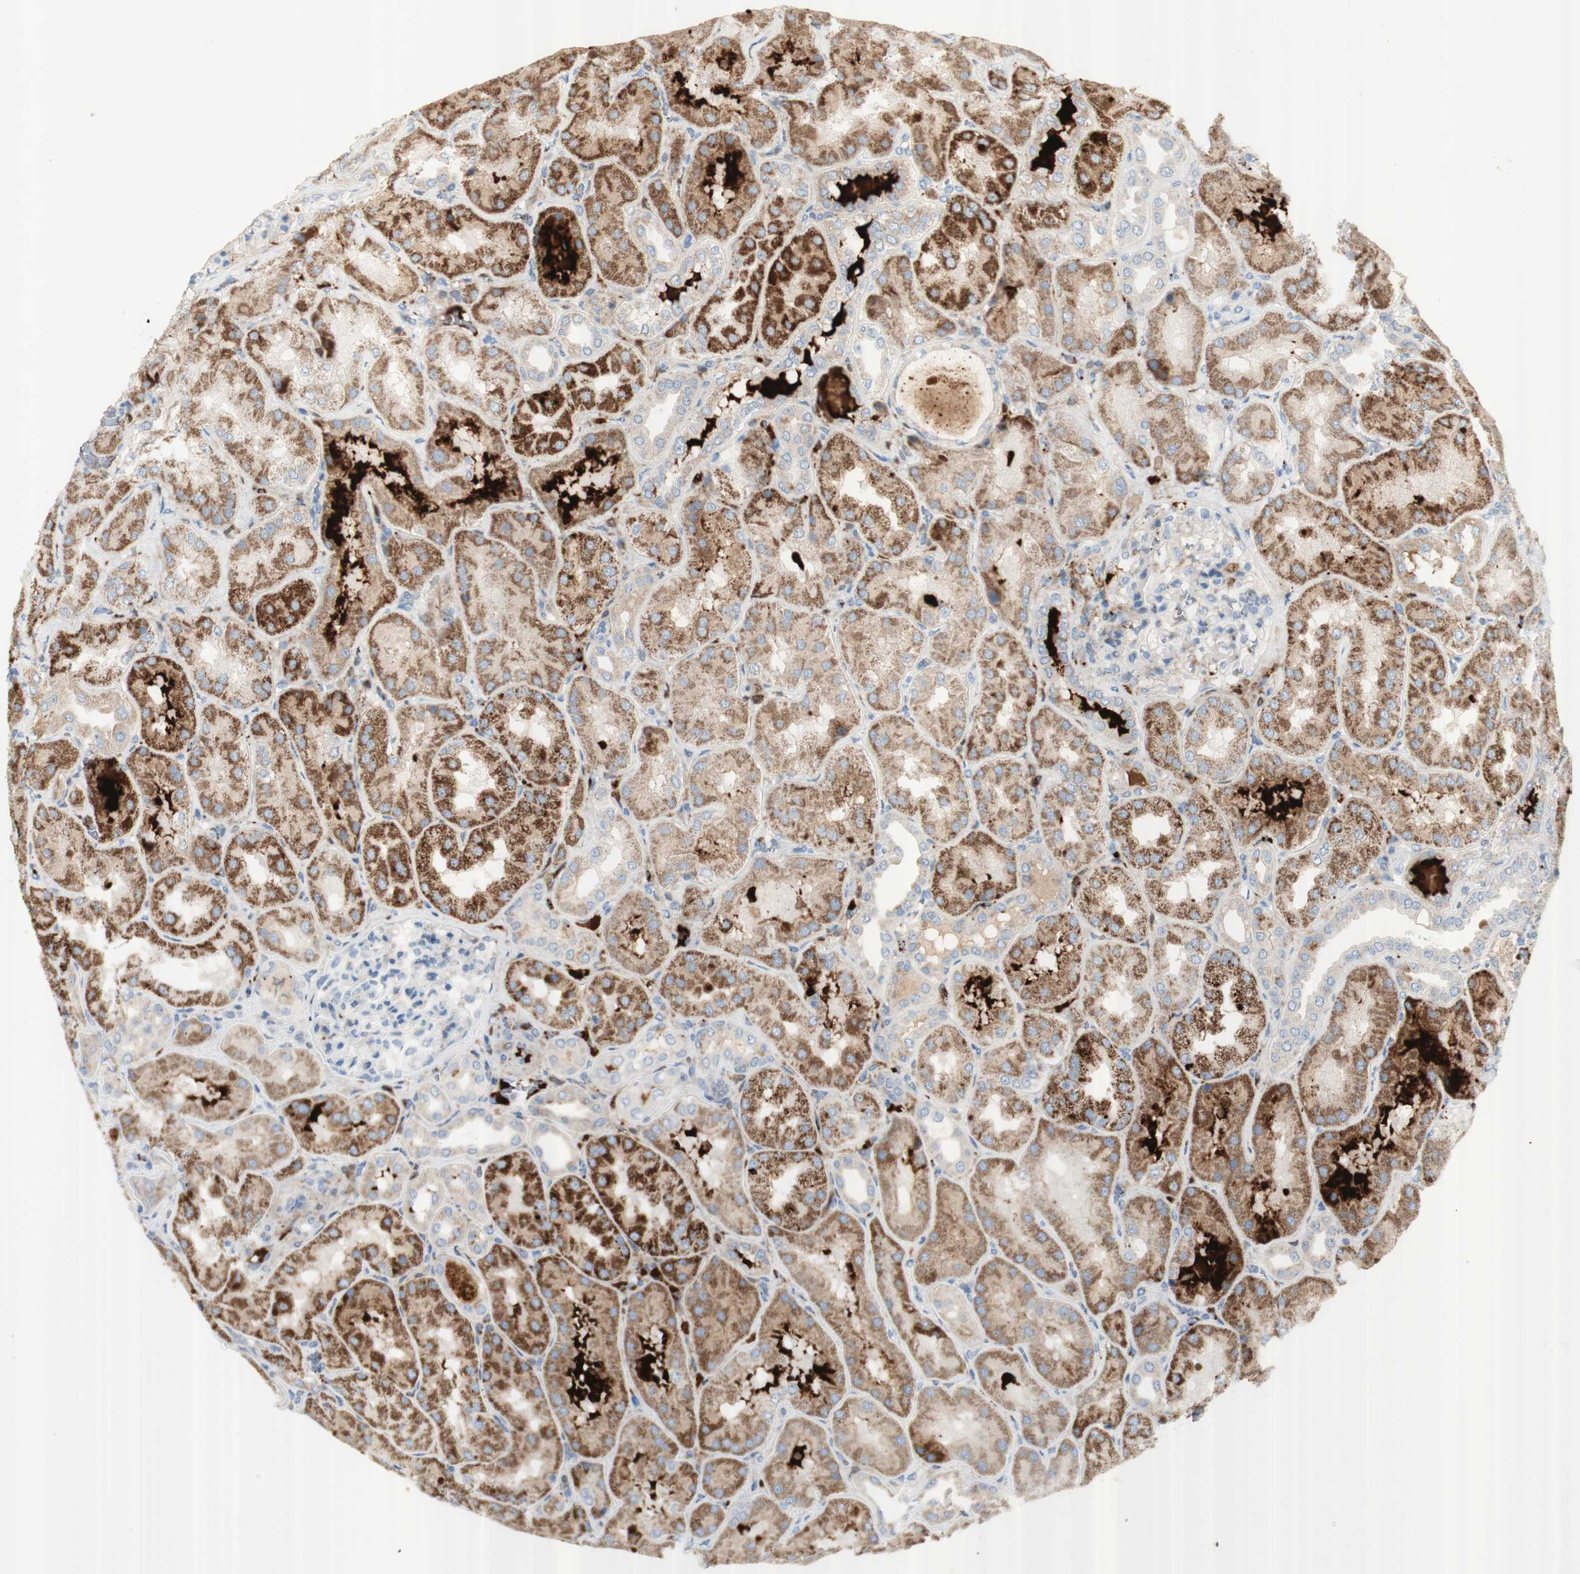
{"staining": {"intensity": "negative", "quantity": "none", "location": "none"}, "tissue": "kidney", "cell_type": "Cells in glomeruli", "image_type": "normal", "snomed": [{"axis": "morphology", "description": "Normal tissue, NOS"}, {"axis": "topography", "description": "Kidney"}], "caption": "High power microscopy image of an IHC photomicrograph of benign kidney, revealing no significant positivity in cells in glomeruli.", "gene": "GAN", "patient": {"sex": "female", "age": 56}}